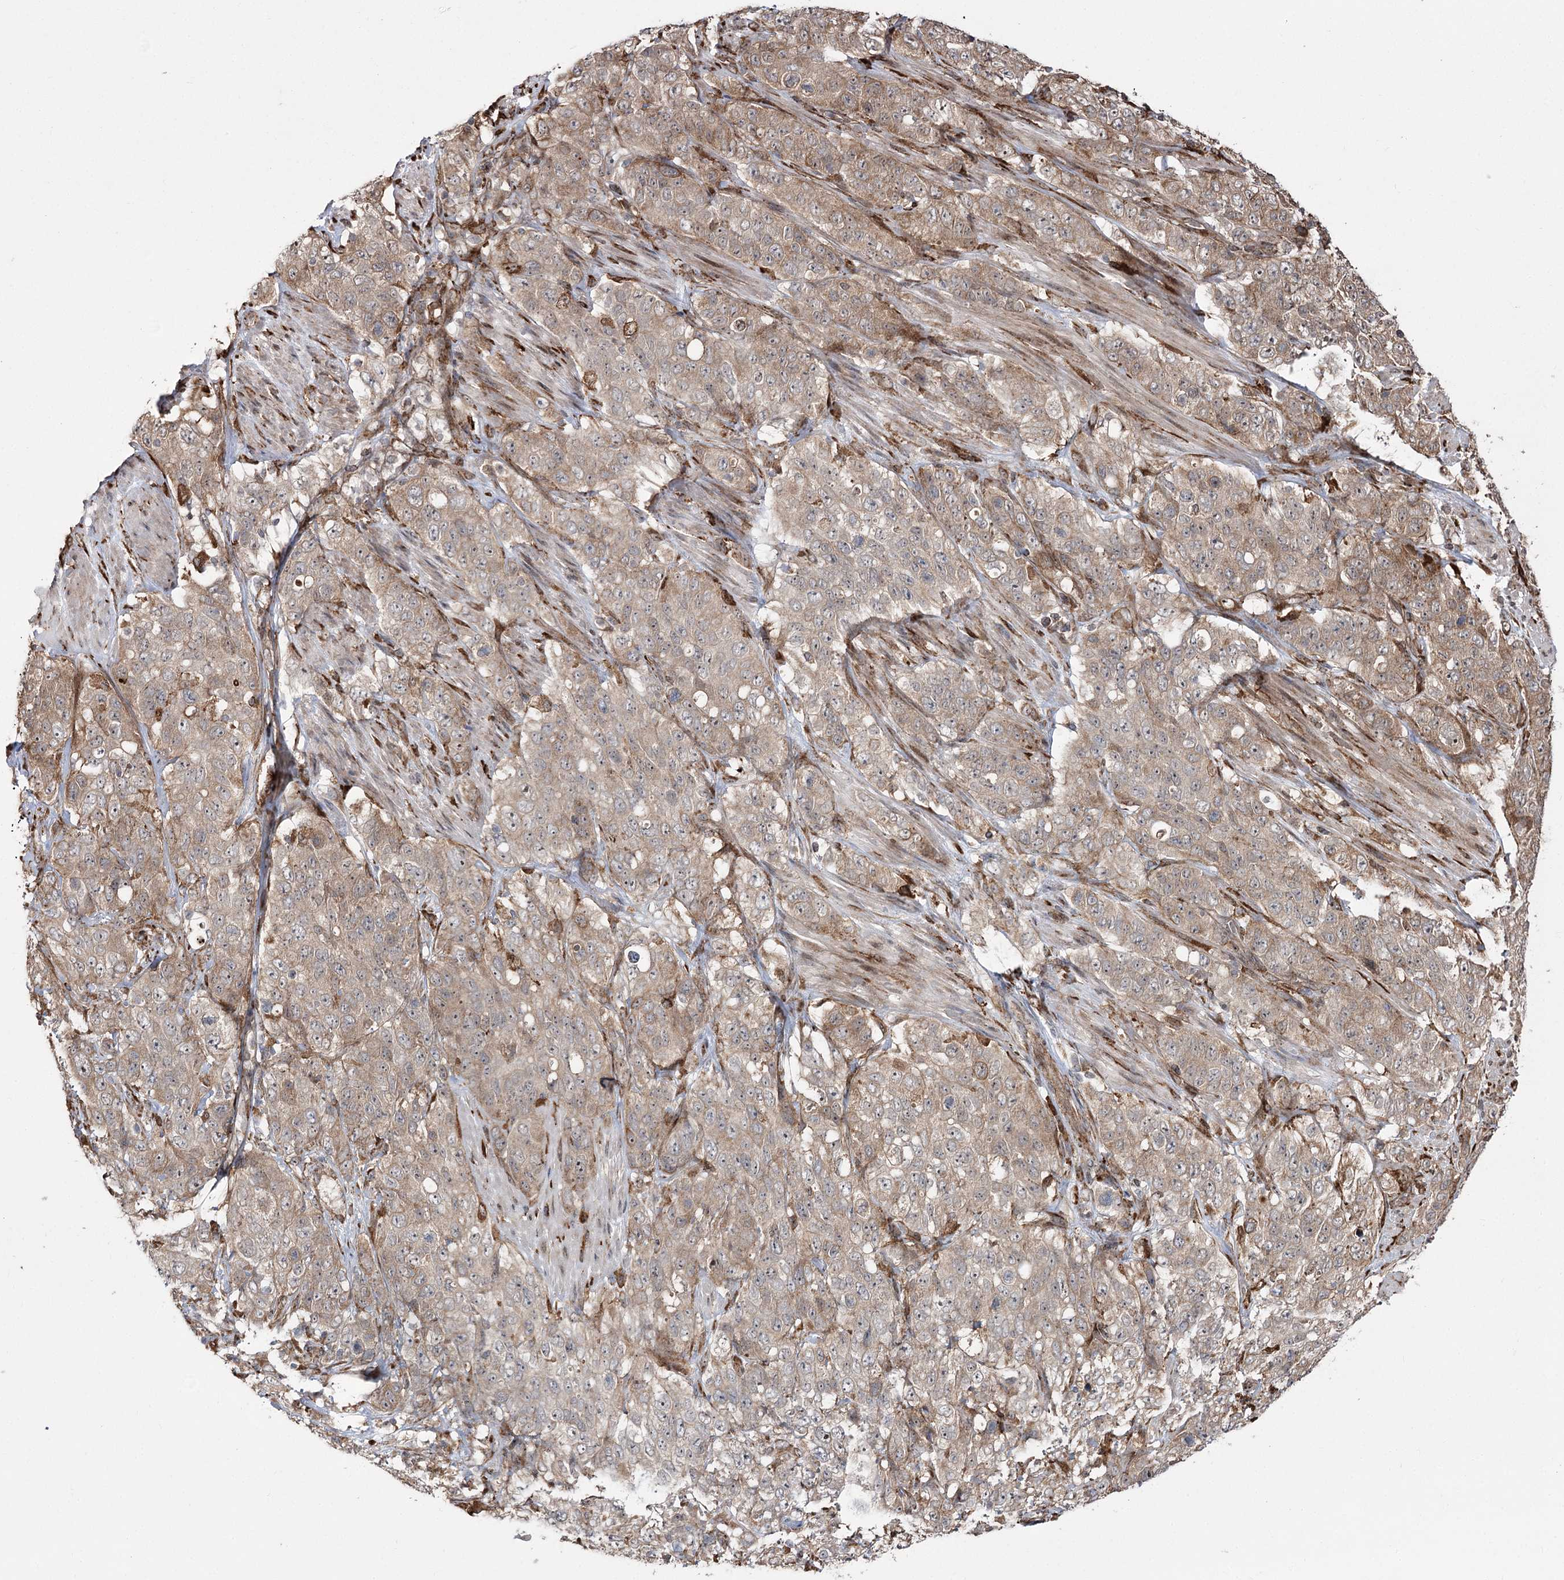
{"staining": {"intensity": "weak", "quantity": ">75%", "location": "cytoplasmic/membranous"}, "tissue": "stomach cancer", "cell_type": "Tumor cells", "image_type": "cancer", "snomed": [{"axis": "morphology", "description": "Adenocarcinoma, NOS"}, {"axis": "topography", "description": "Stomach"}], "caption": "A brown stain shows weak cytoplasmic/membranous staining of a protein in human stomach adenocarcinoma tumor cells.", "gene": "FANCL", "patient": {"sex": "male", "age": 48}}